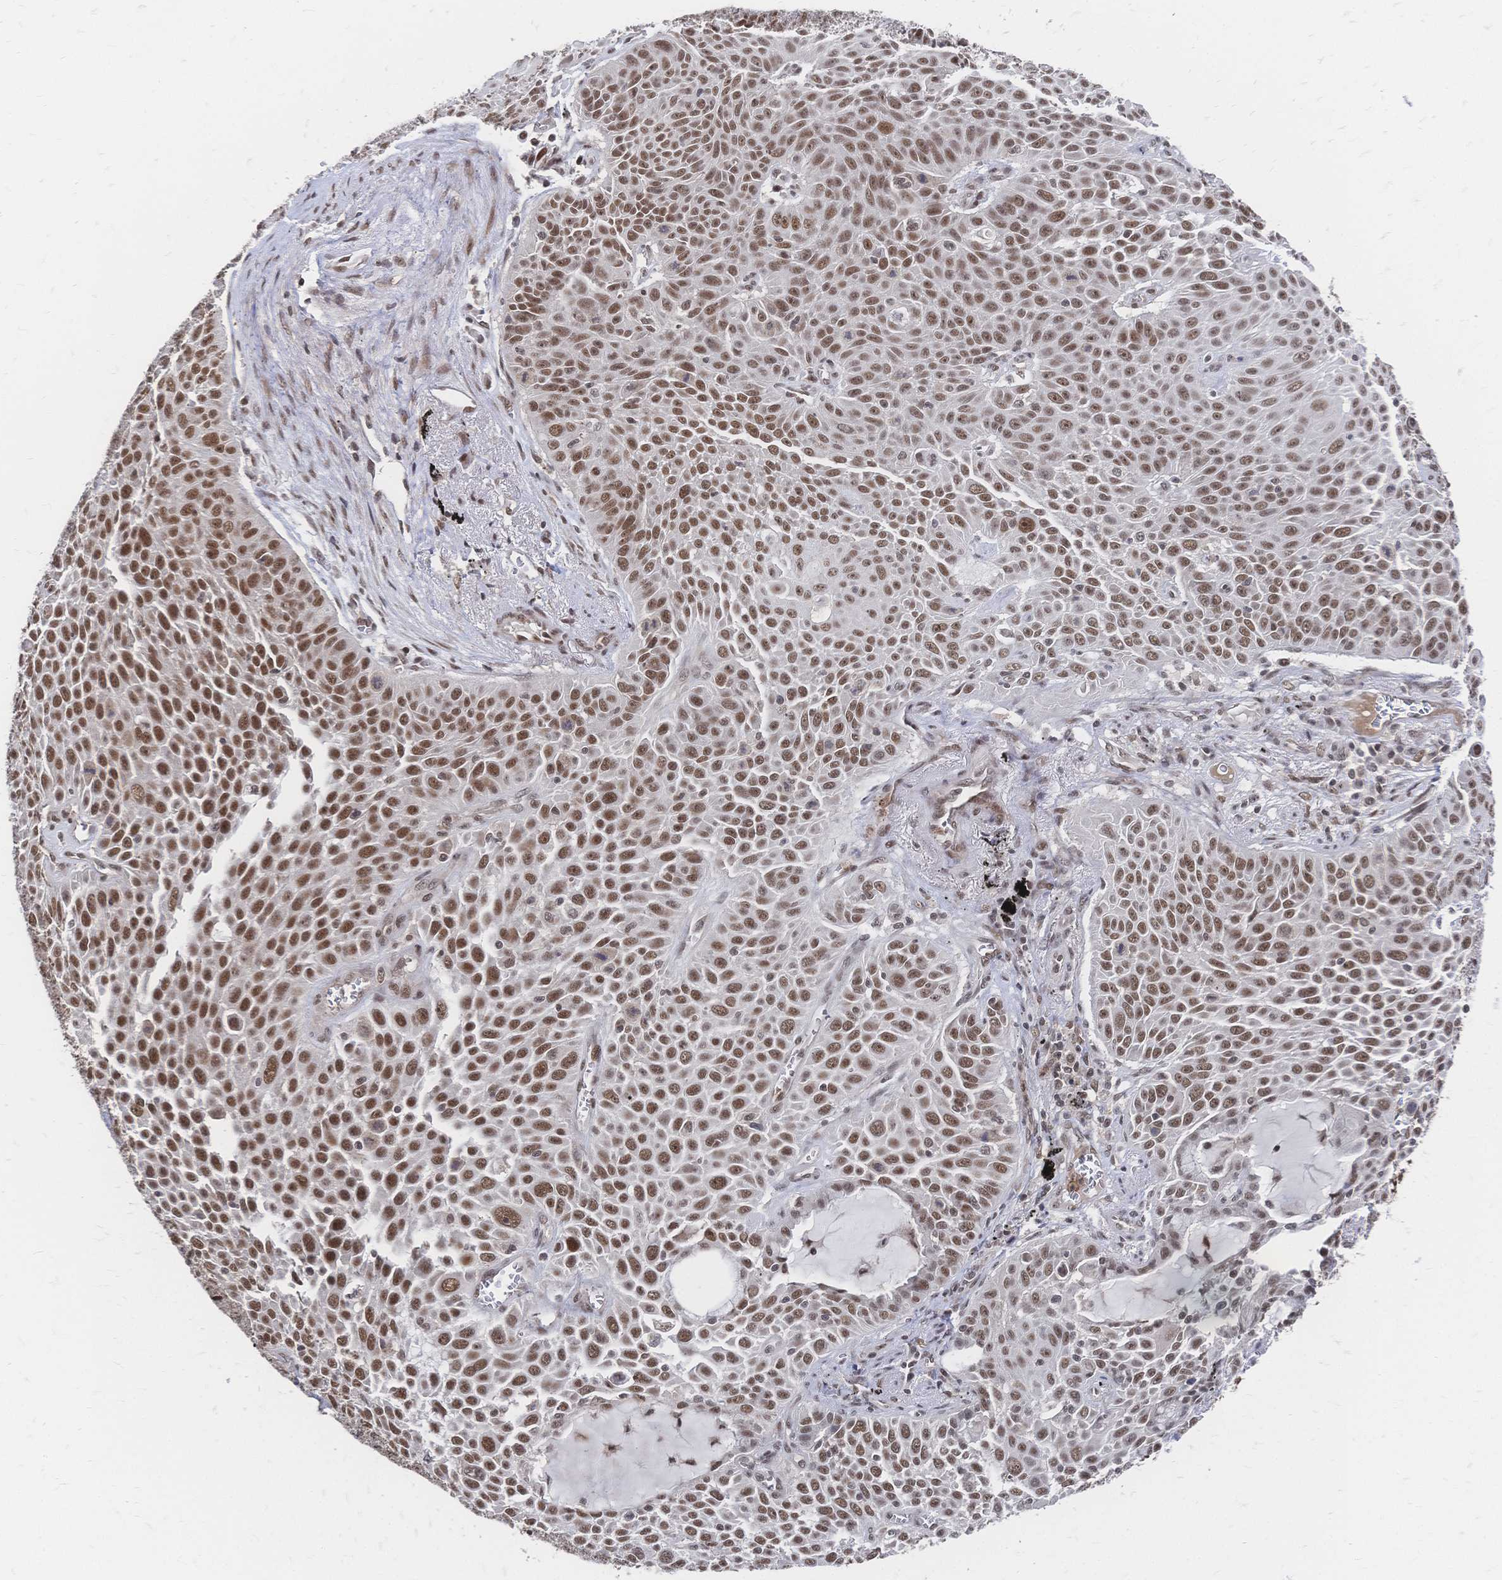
{"staining": {"intensity": "moderate", "quantity": ">75%", "location": "nuclear"}, "tissue": "lung cancer", "cell_type": "Tumor cells", "image_type": "cancer", "snomed": [{"axis": "morphology", "description": "Squamous cell carcinoma, NOS"}, {"axis": "morphology", "description": "Squamous cell carcinoma, metastatic, NOS"}, {"axis": "topography", "description": "Lymph node"}, {"axis": "topography", "description": "Lung"}], "caption": "IHC (DAB) staining of human lung cancer (metastatic squamous cell carcinoma) exhibits moderate nuclear protein positivity in approximately >75% of tumor cells.", "gene": "NELFA", "patient": {"sex": "female", "age": 62}}